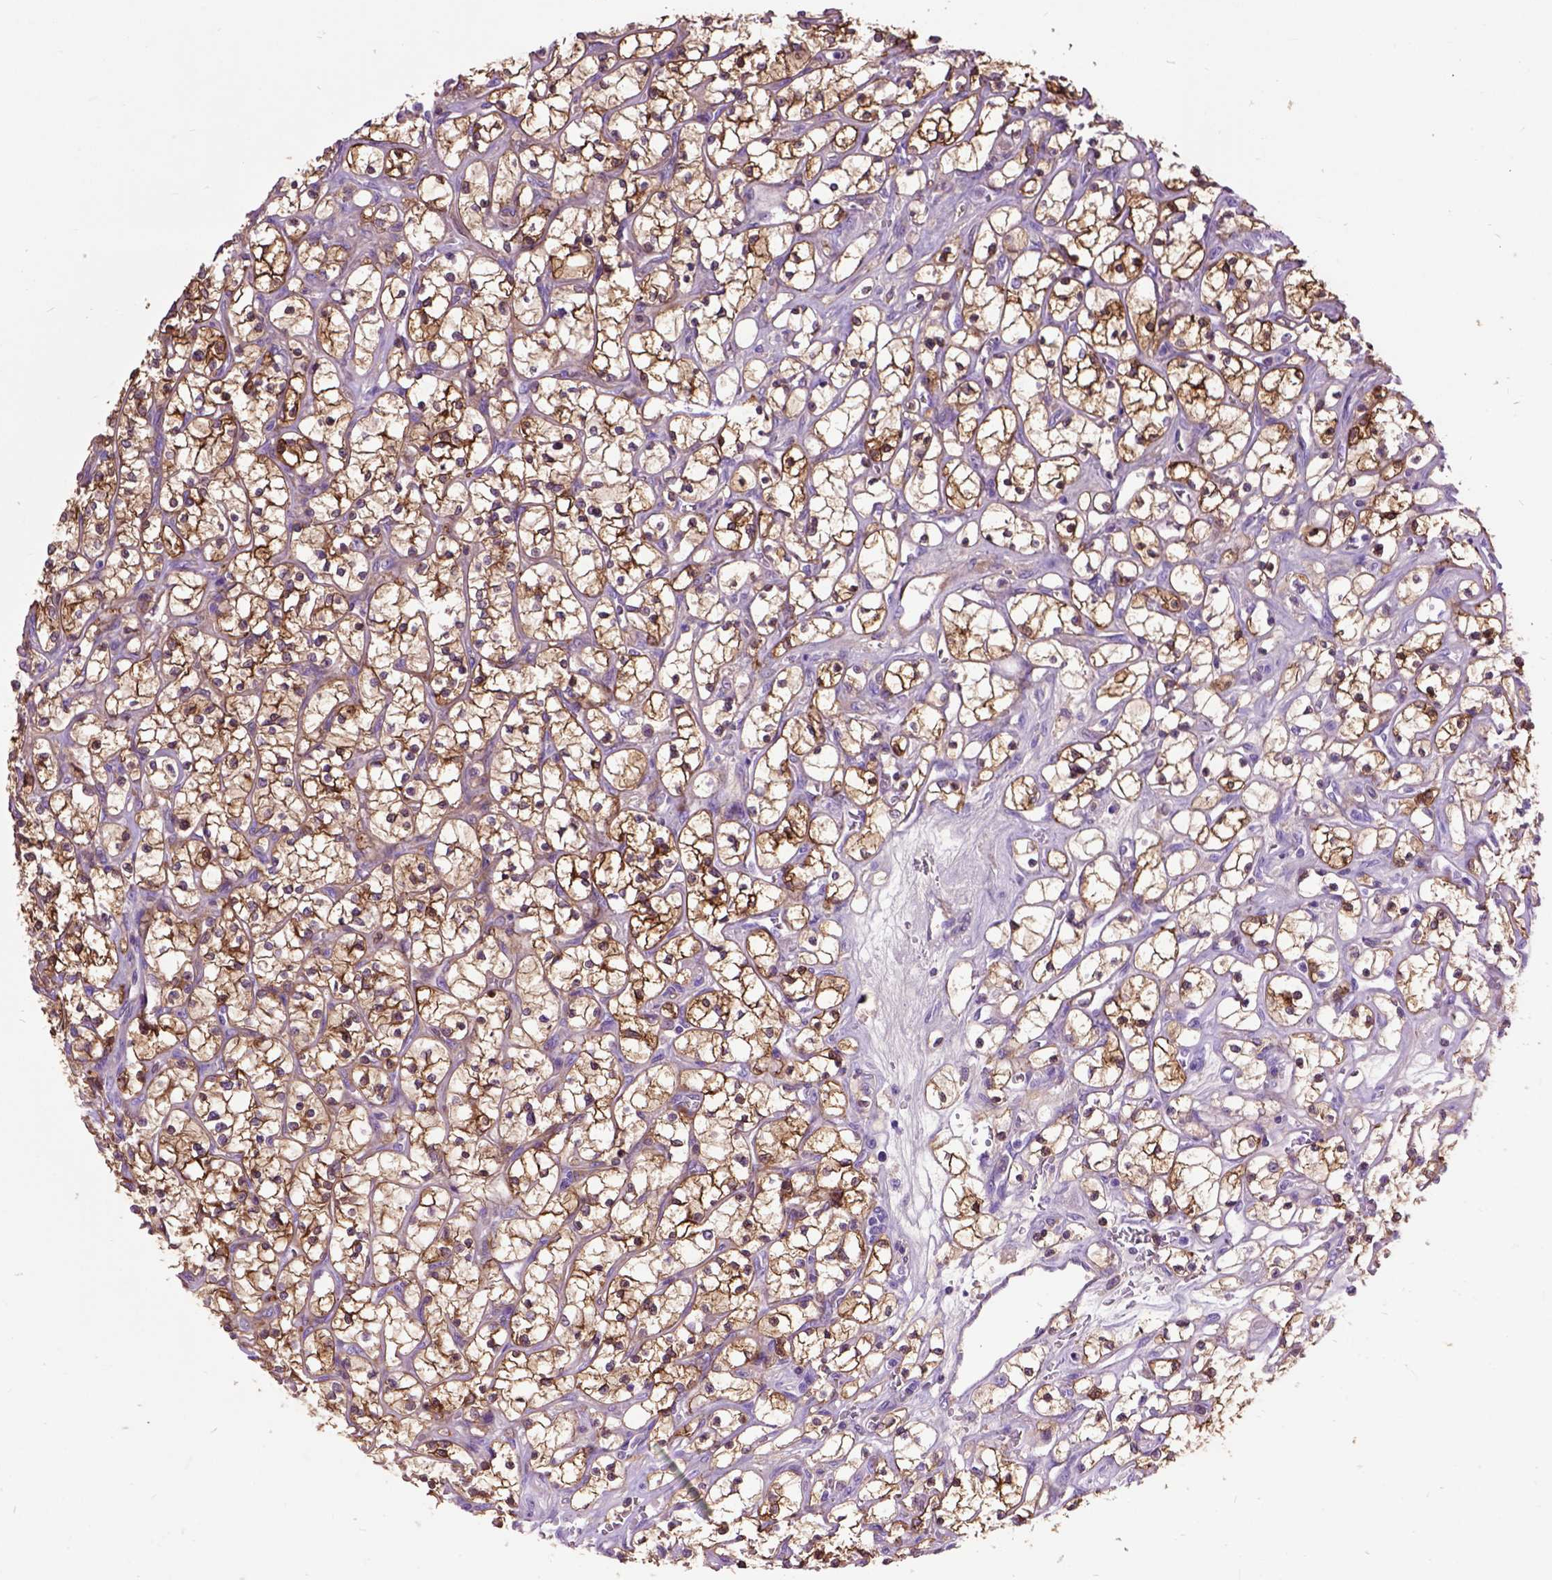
{"staining": {"intensity": "strong", "quantity": ">75%", "location": "cytoplasmic/membranous"}, "tissue": "renal cancer", "cell_type": "Tumor cells", "image_type": "cancer", "snomed": [{"axis": "morphology", "description": "Adenocarcinoma, NOS"}, {"axis": "topography", "description": "Kidney"}], "caption": "Protein expression analysis of human renal adenocarcinoma reveals strong cytoplasmic/membranous positivity in about >75% of tumor cells. The staining was performed using DAB (3,3'-diaminobenzidine) to visualize the protein expression in brown, while the nuclei were stained in blue with hematoxylin (Magnification: 20x).", "gene": "MAPT", "patient": {"sex": "female", "age": 64}}